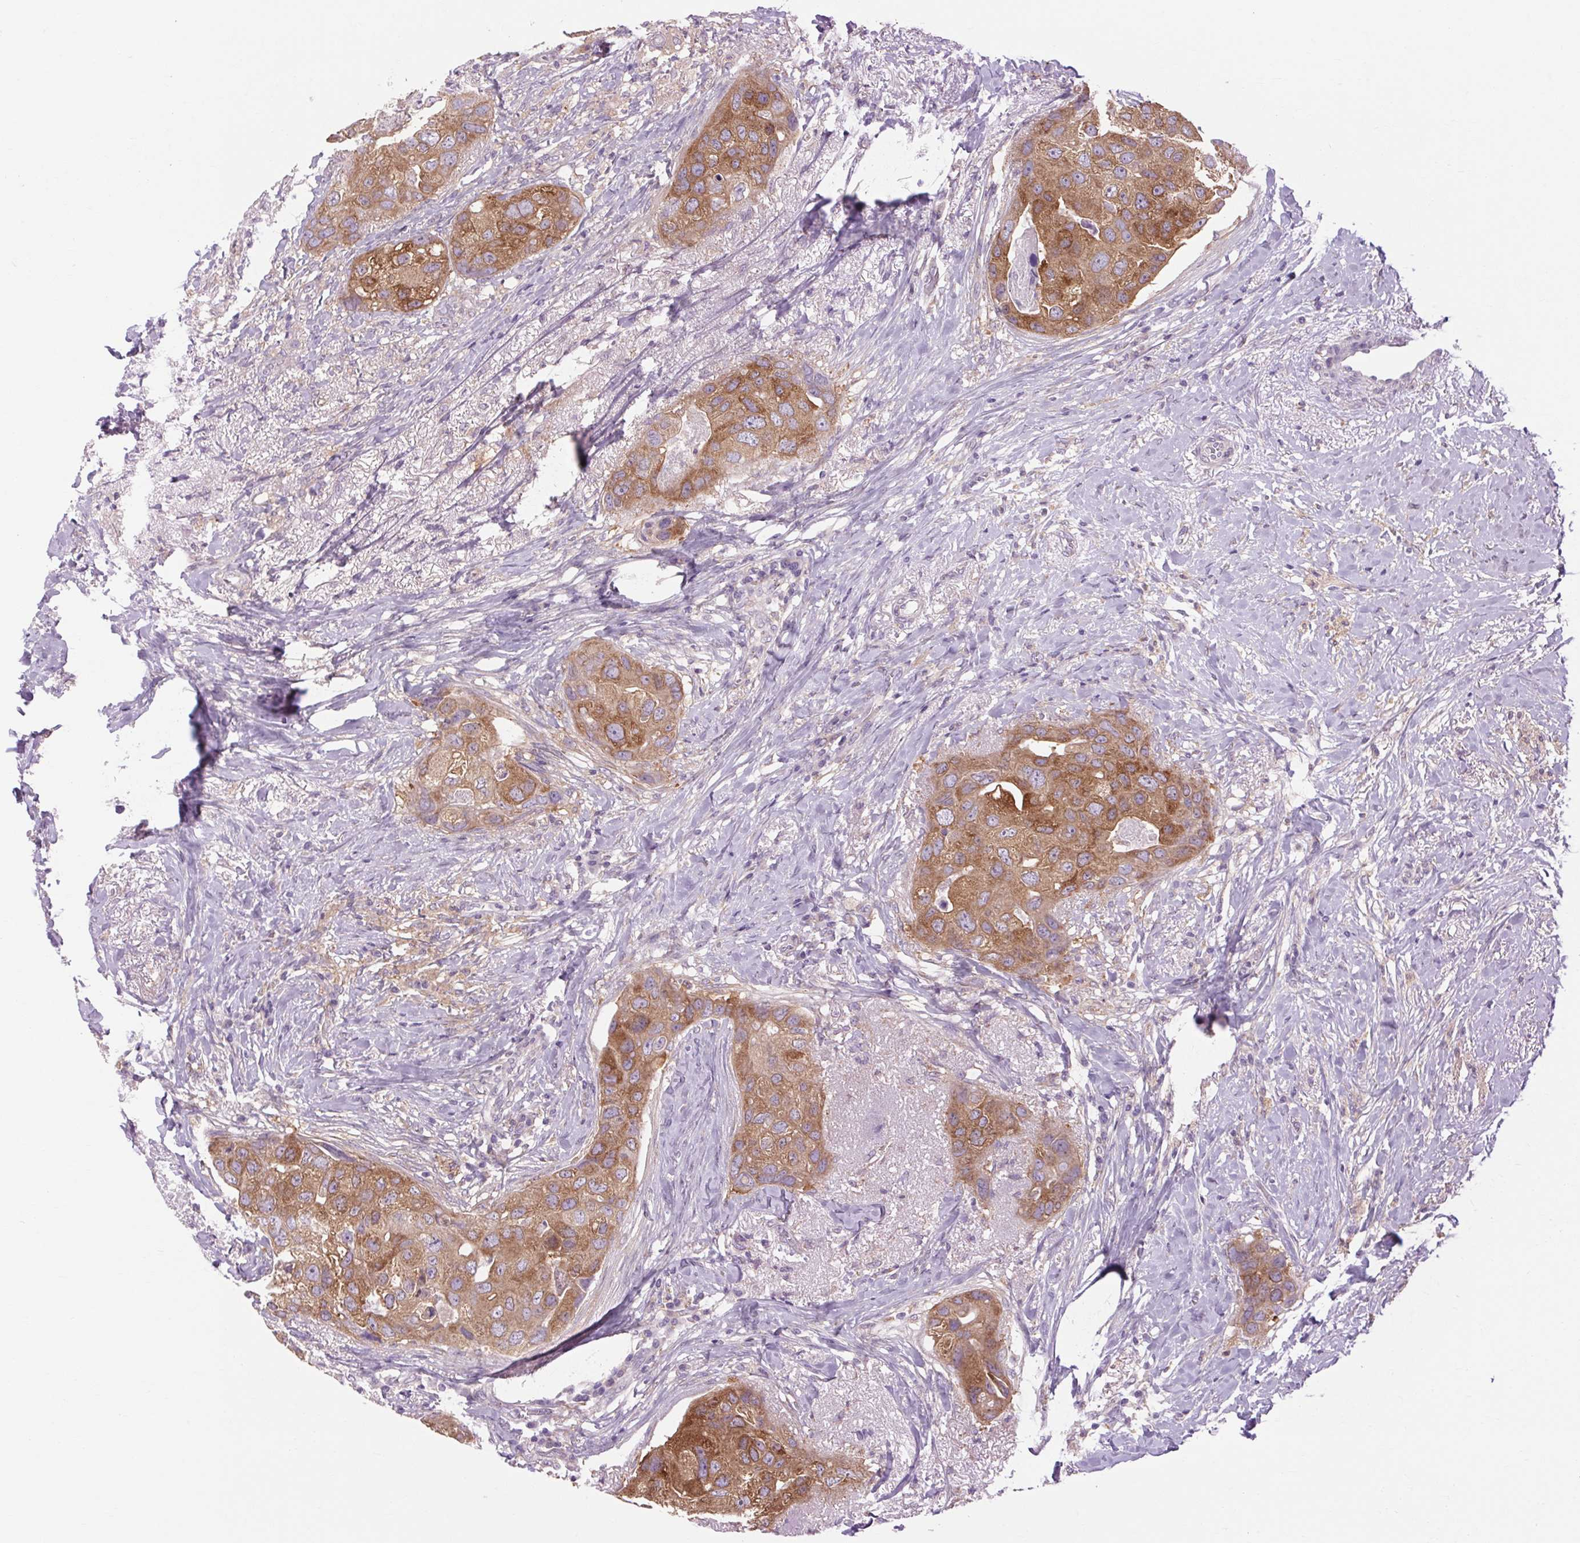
{"staining": {"intensity": "moderate", "quantity": ">75%", "location": "cytoplasmic/membranous"}, "tissue": "breast cancer", "cell_type": "Tumor cells", "image_type": "cancer", "snomed": [{"axis": "morphology", "description": "Duct carcinoma"}, {"axis": "topography", "description": "Breast"}], "caption": "Protein expression by immunohistochemistry reveals moderate cytoplasmic/membranous expression in approximately >75% of tumor cells in breast cancer.", "gene": "SOWAHC", "patient": {"sex": "female", "age": 43}}